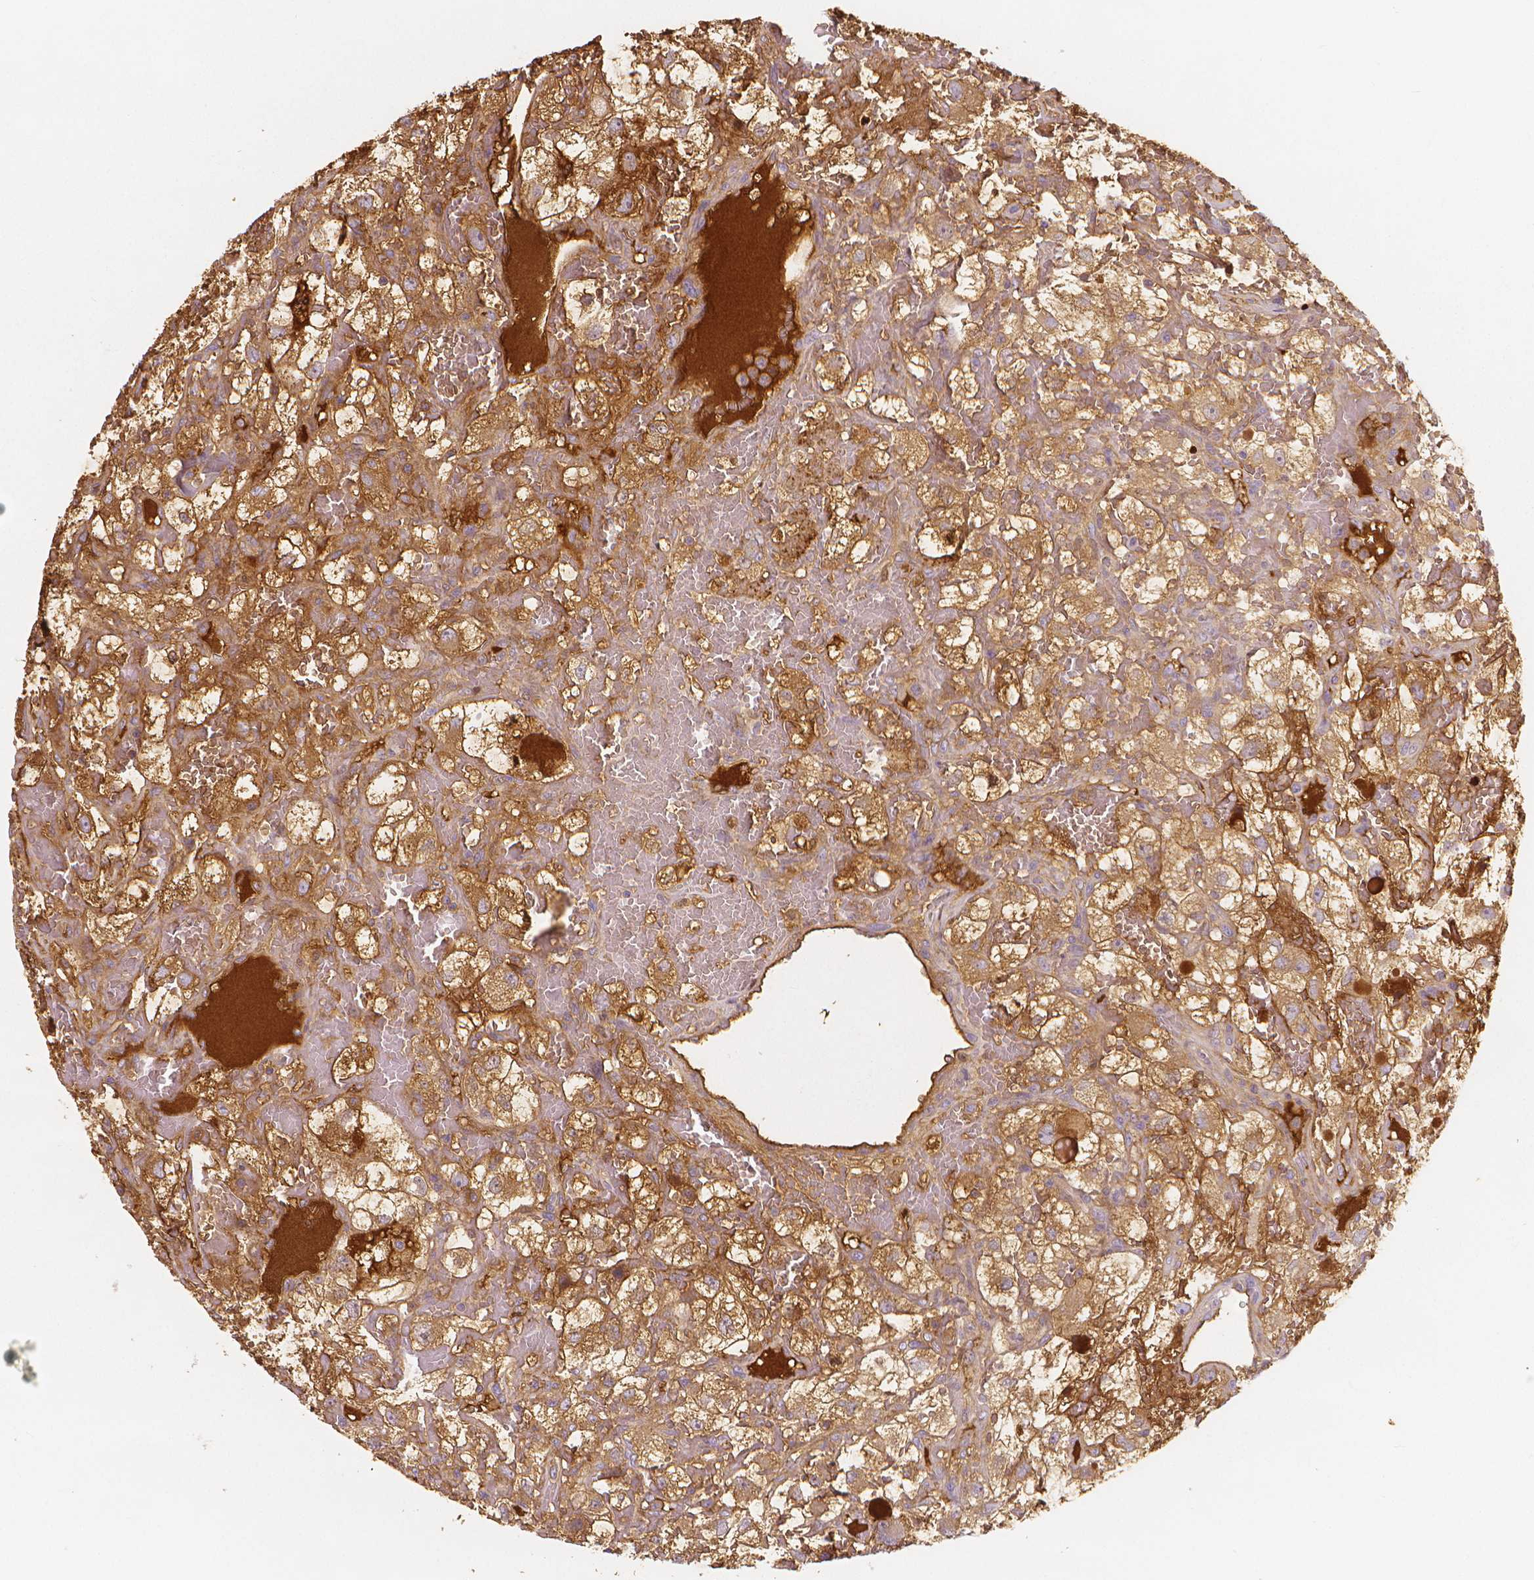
{"staining": {"intensity": "moderate", "quantity": ">75%", "location": "cytoplasmic/membranous"}, "tissue": "renal cancer", "cell_type": "Tumor cells", "image_type": "cancer", "snomed": [{"axis": "morphology", "description": "Adenocarcinoma, NOS"}, {"axis": "topography", "description": "Kidney"}], "caption": "Immunohistochemistry of renal cancer (adenocarcinoma) shows medium levels of moderate cytoplasmic/membranous positivity in approximately >75% of tumor cells.", "gene": "APOA4", "patient": {"sex": "male", "age": 59}}